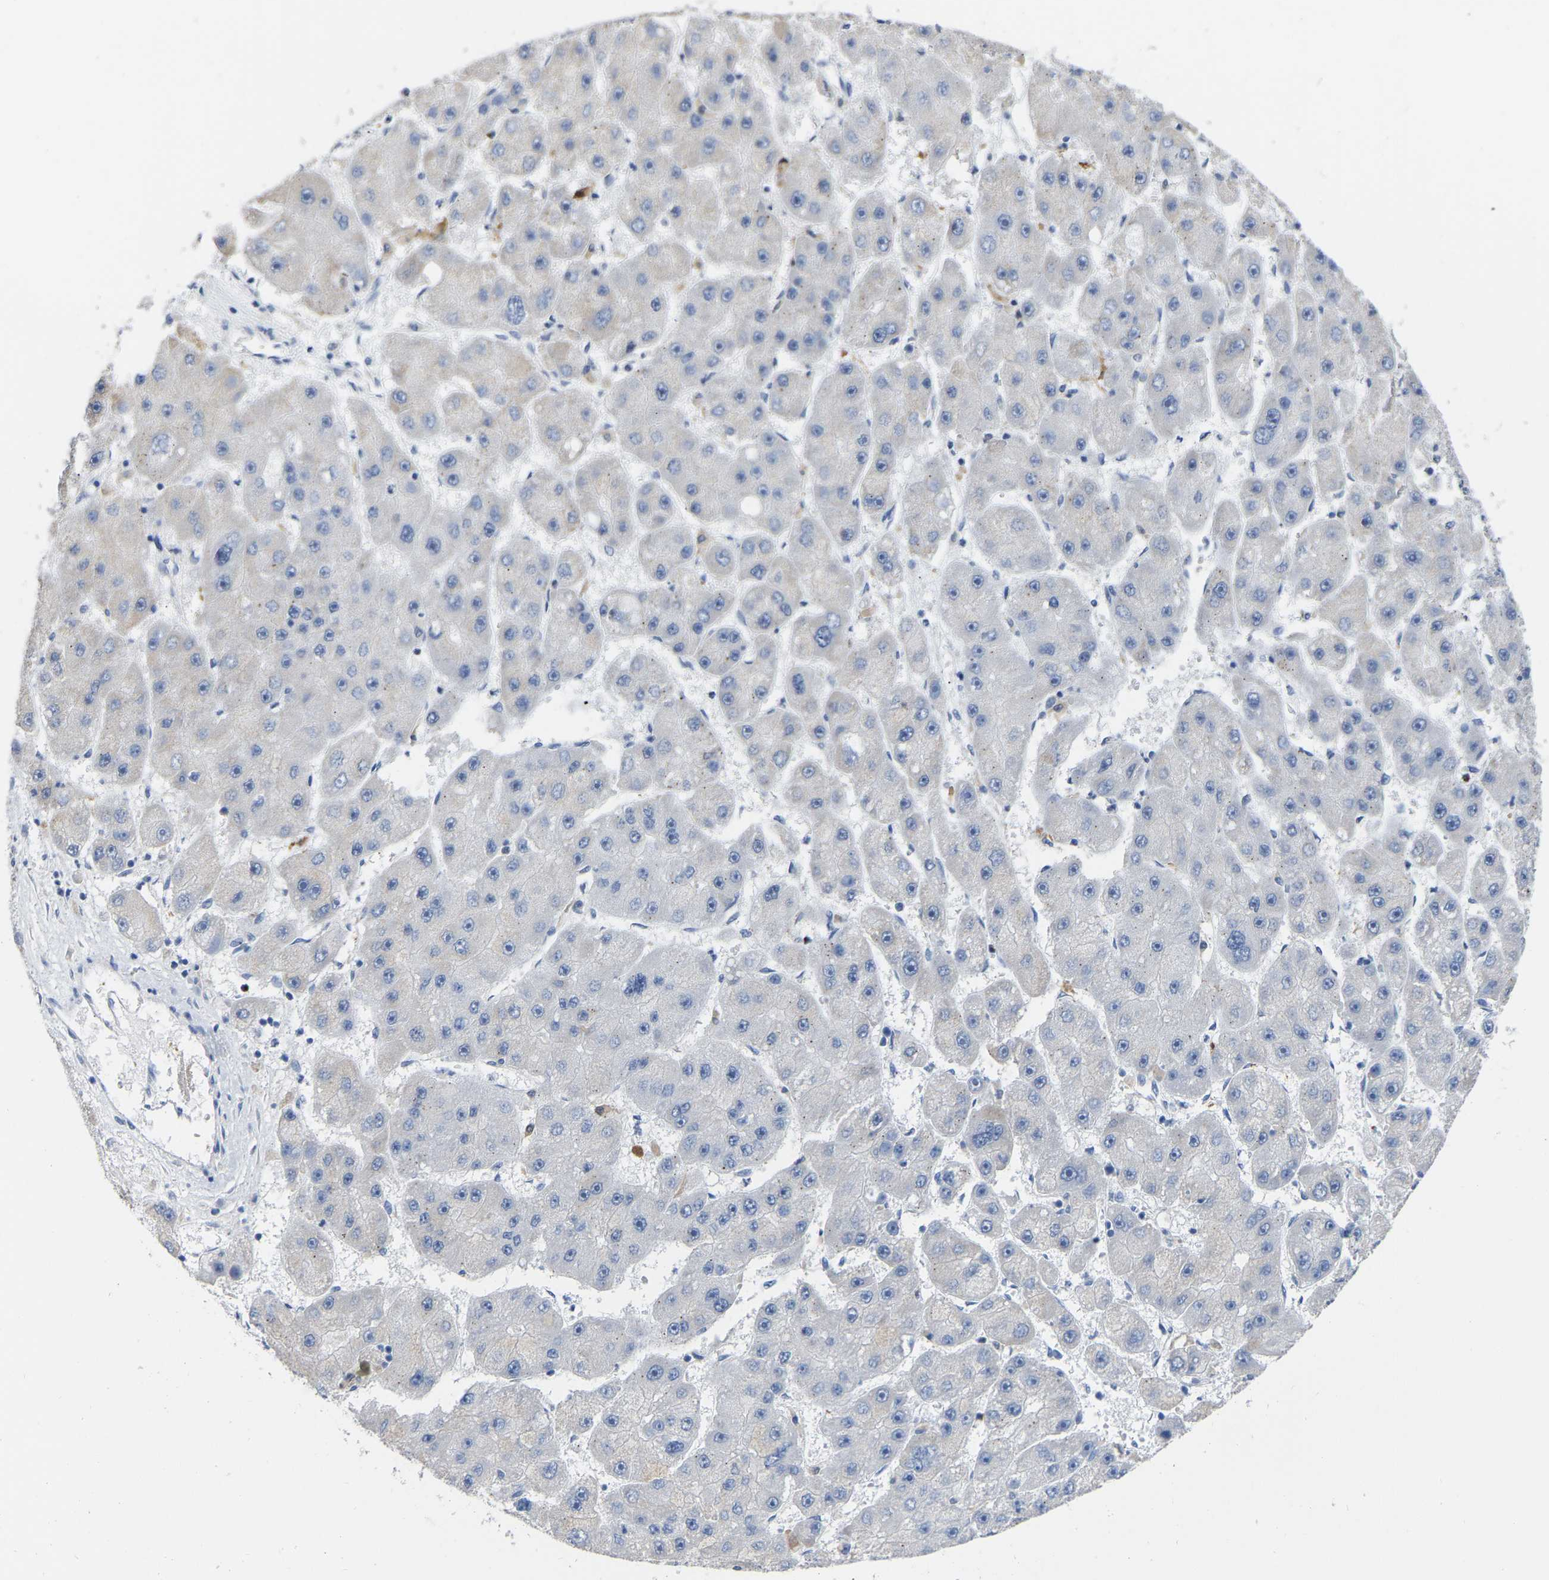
{"staining": {"intensity": "negative", "quantity": "none", "location": "none"}, "tissue": "liver cancer", "cell_type": "Tumor cells", "image_type": "cancer", "snomed": [{"axis": "morphology", "description": "Carcinoma, Hepatocellular, NOS"}, {"axis": "topography", "description": "Liver"}], "caption": "Liver cancer (hepatocellular carcinoma) was stained to show a protein in brown. There is no significant expression in tumor cells. Brightfield microscopy of immunohistochemistry (IHC) stained with DAB (brown) and hematoxylin (blue), captured at high magnification.", "gene": "ULBP2", "patient": {"sex": "female", "age": 61}}